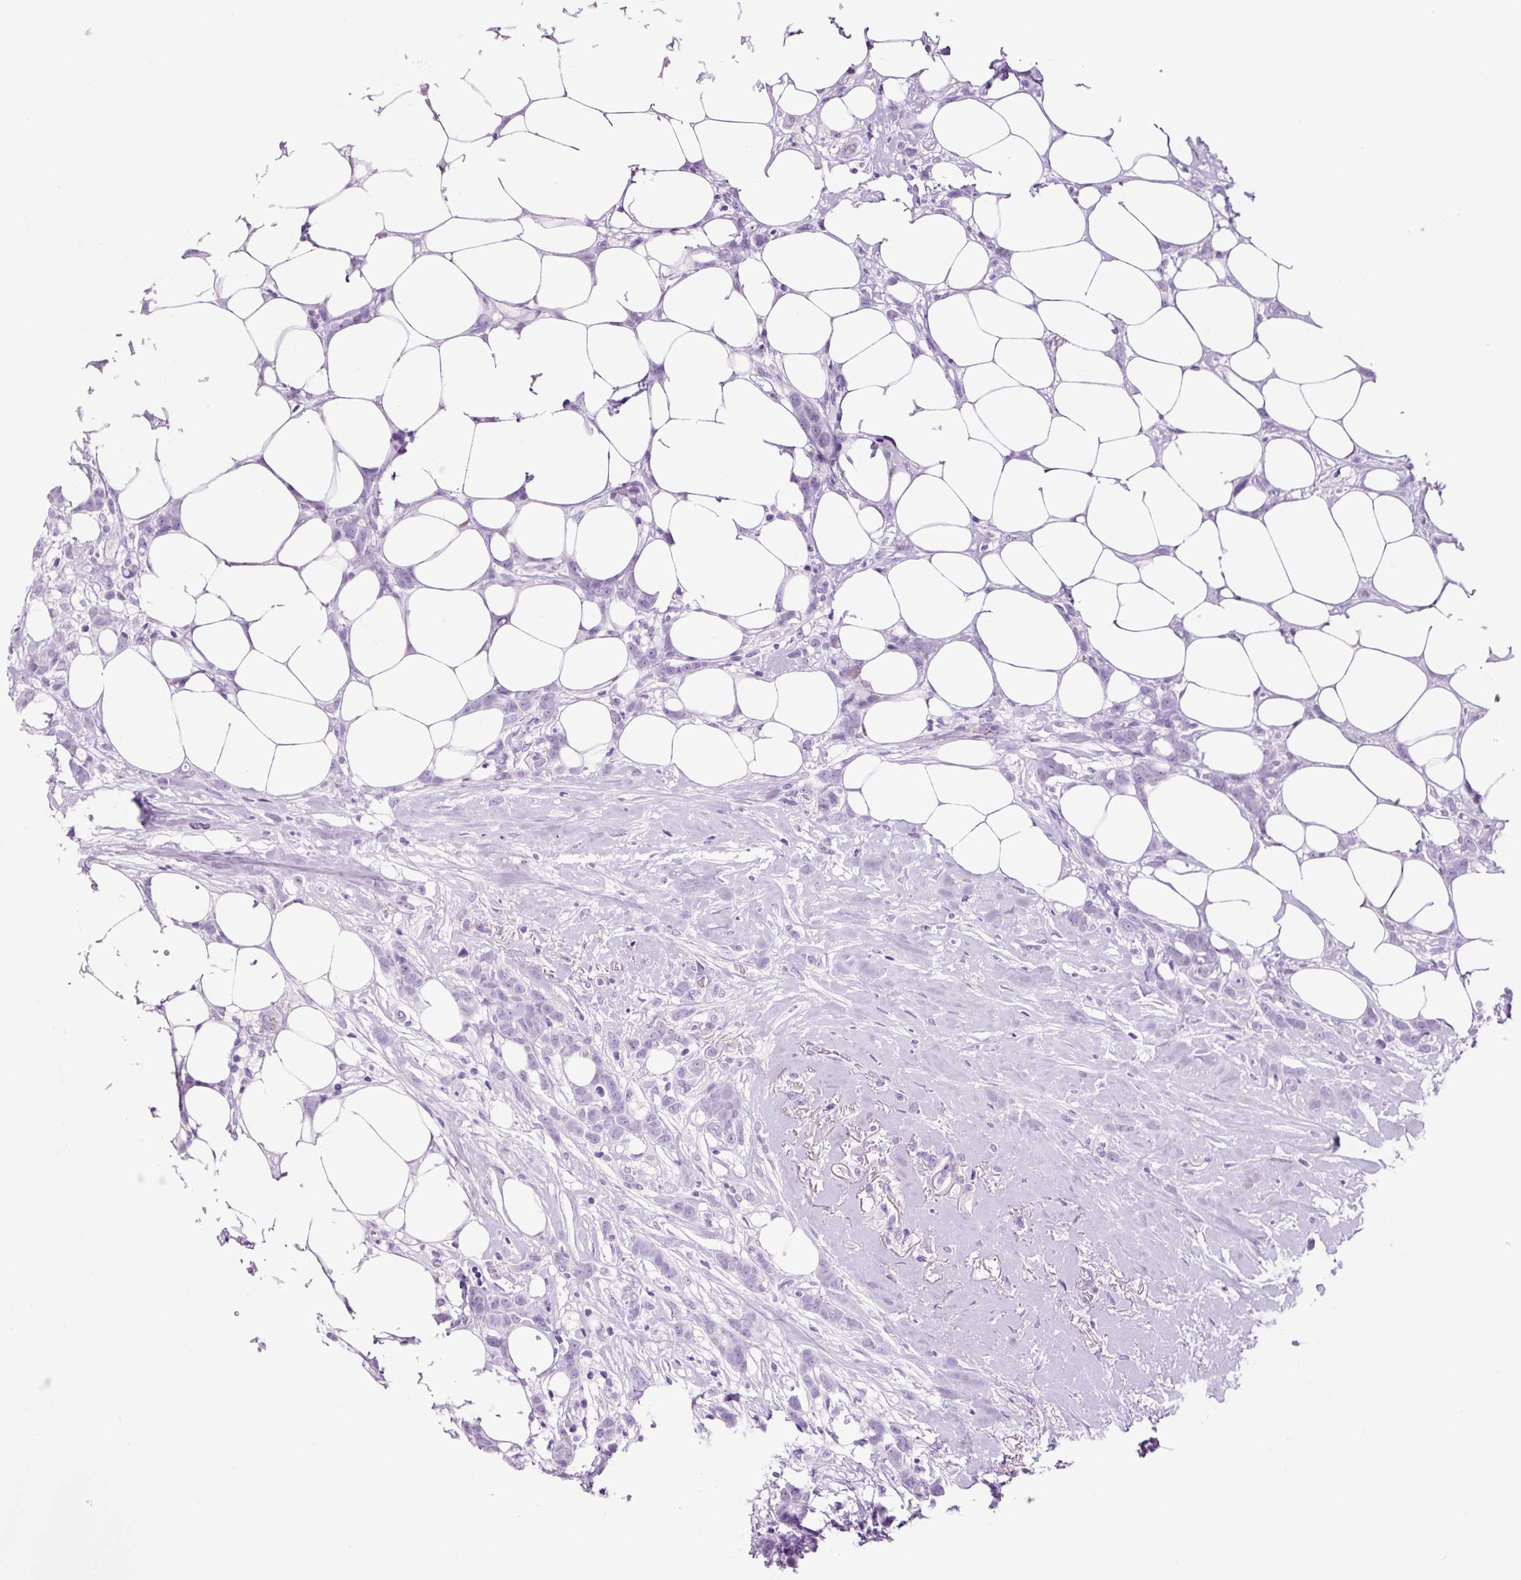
{"staining": {"intensity": "negative", "quantity": "none", "location": "none"}, "tissue": "breast cancer", "cell_type": "Tumor cells", "image_type": "cancer", "snomed": [{"axis": "morphology", "description": "Duct carcinoma"}, {"axis": "topography", "description": "Breast"}], "caption": "There is no significant staining in tumor cells of breast invasive ductal carcinoma.", "gene": "ADSS1", "patient": {"sex": "female", "age": 80}}